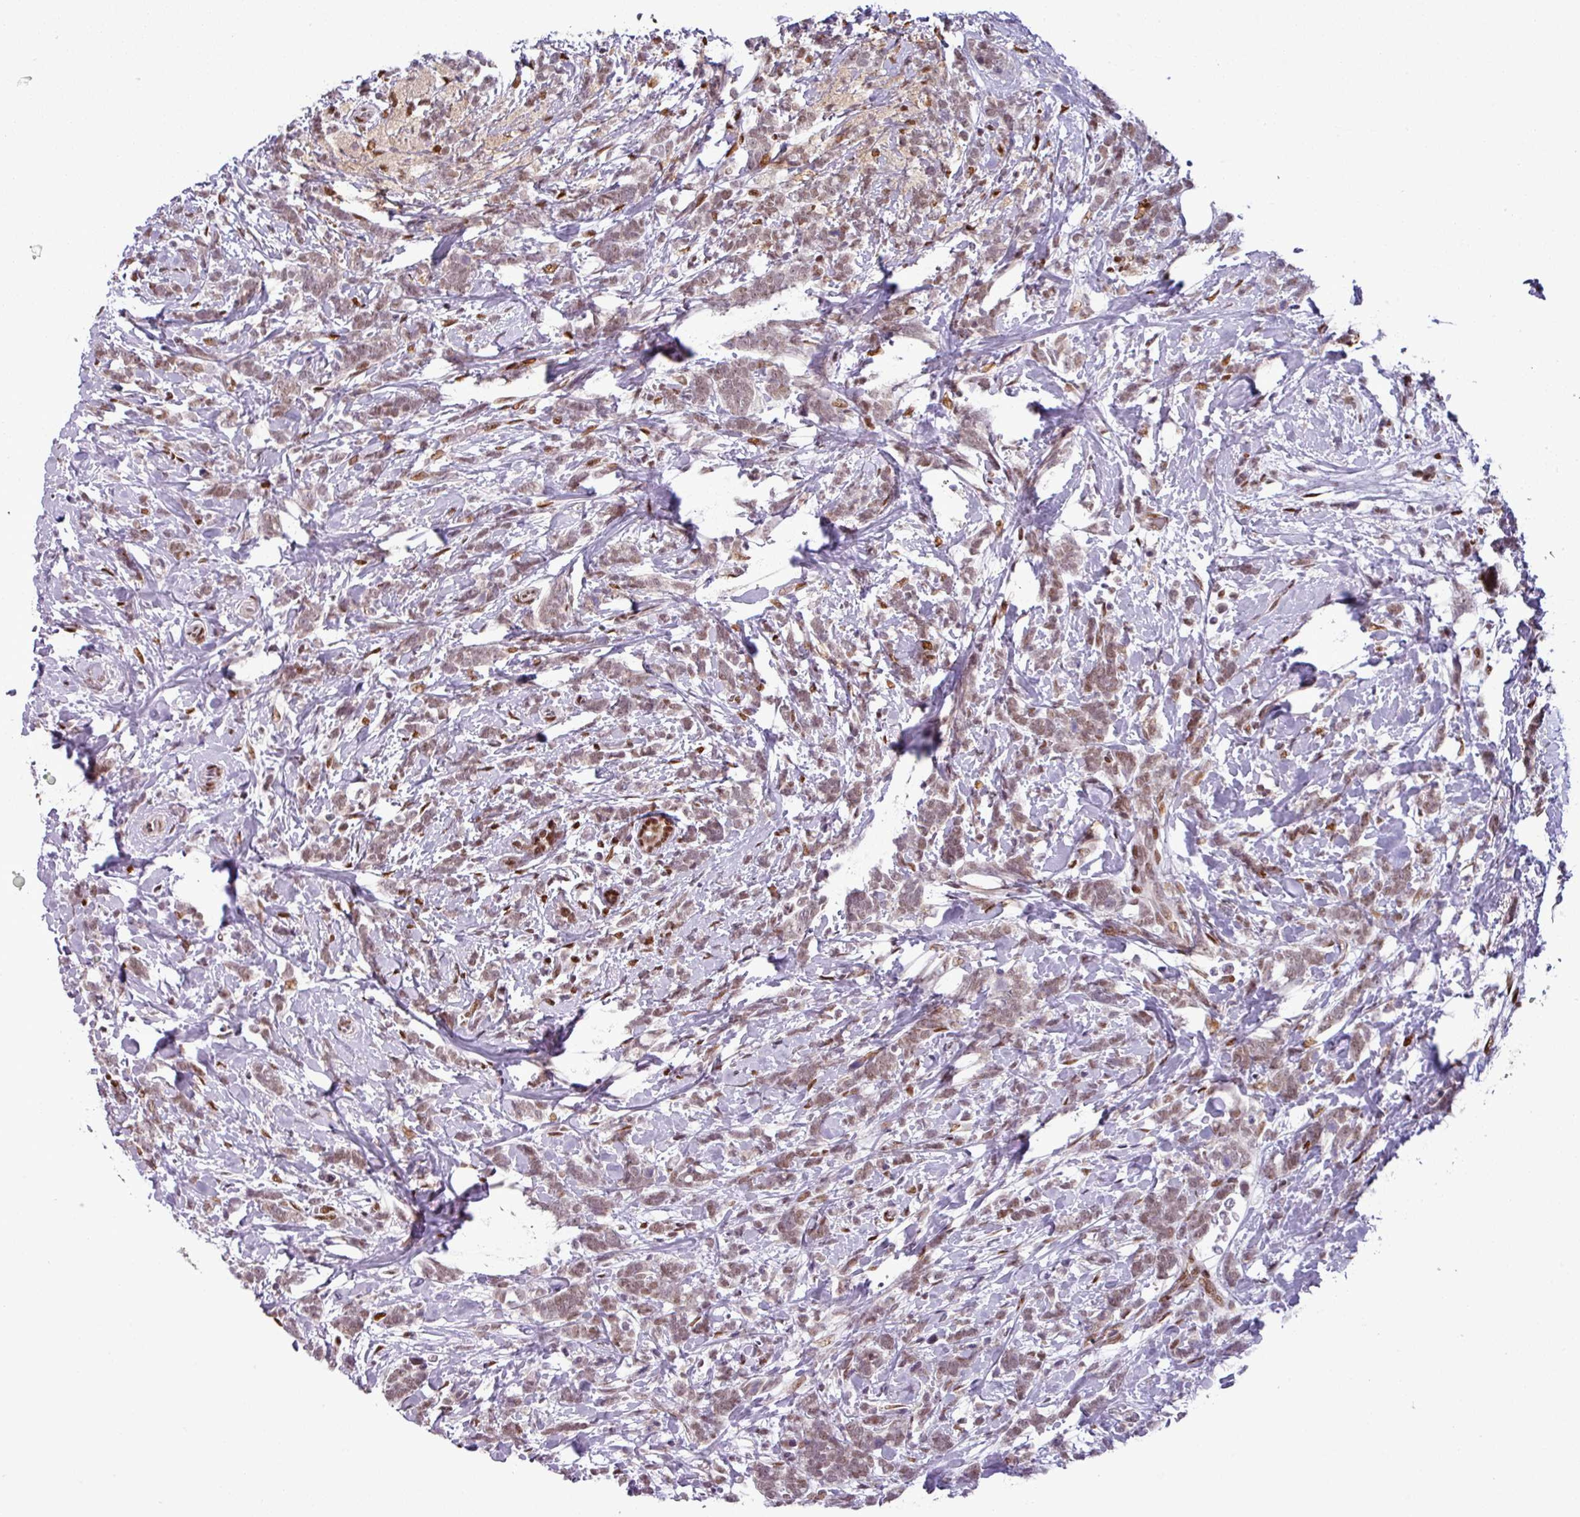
{"staining": {"intensity": "moderate", "quantity": ">75%", "location": "nuclear"}, "tissue": "breast cancer", "cell_type": "Tumor cells", "image_type": "cancer", "snomed": [{"axis": "morphology", "description": "Lobular carcinoma"}, {"axis": "topography", "description": "Breast"}], "caption": "Immunohistochemical staining of breast cancer (lobular carcinoma) displays medium levels of moderate nuclear expression in approximately >75% of tumor cells.", "gene": "IRF2BPL", "patient": {"sex": "female", "age": 58}}